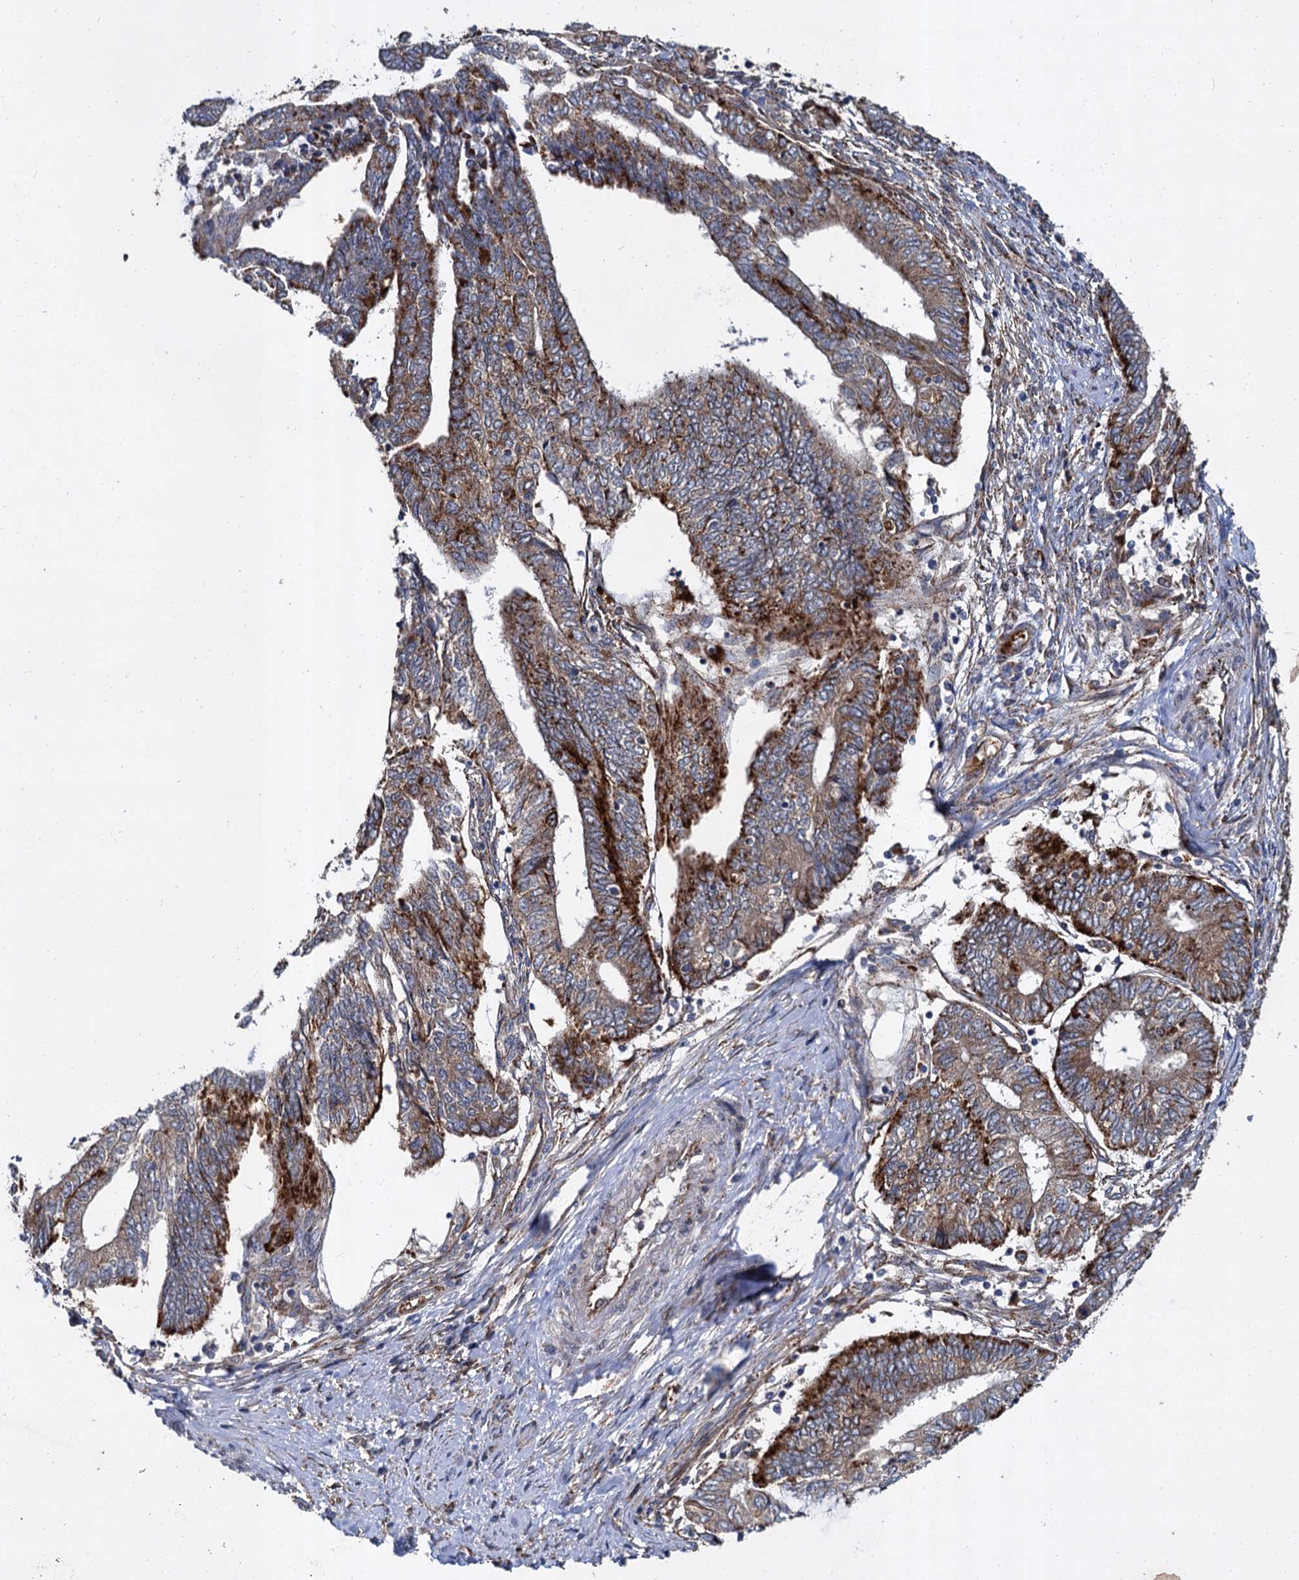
{"staining": {"intensity": "strong", "quantity": "25%-75%", "location": "cytoplasmic/membranous"}, "tissue": "endometrial cancer", "cell_type": "Tumor cells", "image_type": "cancer", "snomed": [{"axis": "morphology", "description": "Adenocarcinoma, NOS"}, {"axis": "topography", "description": "Uterus"}, {"axis": "topography", "description": "Endometrium"}], "caption": "Strong cytoplasmic/membranous protein staining is identified in approximately 25%-75% of tumor cells in adenocarcinoma (endometrial). (IHC, brightfield microscopy, high magnification).", "gene": "GBA1", "patient": {"sex": "female", "age": 70}}